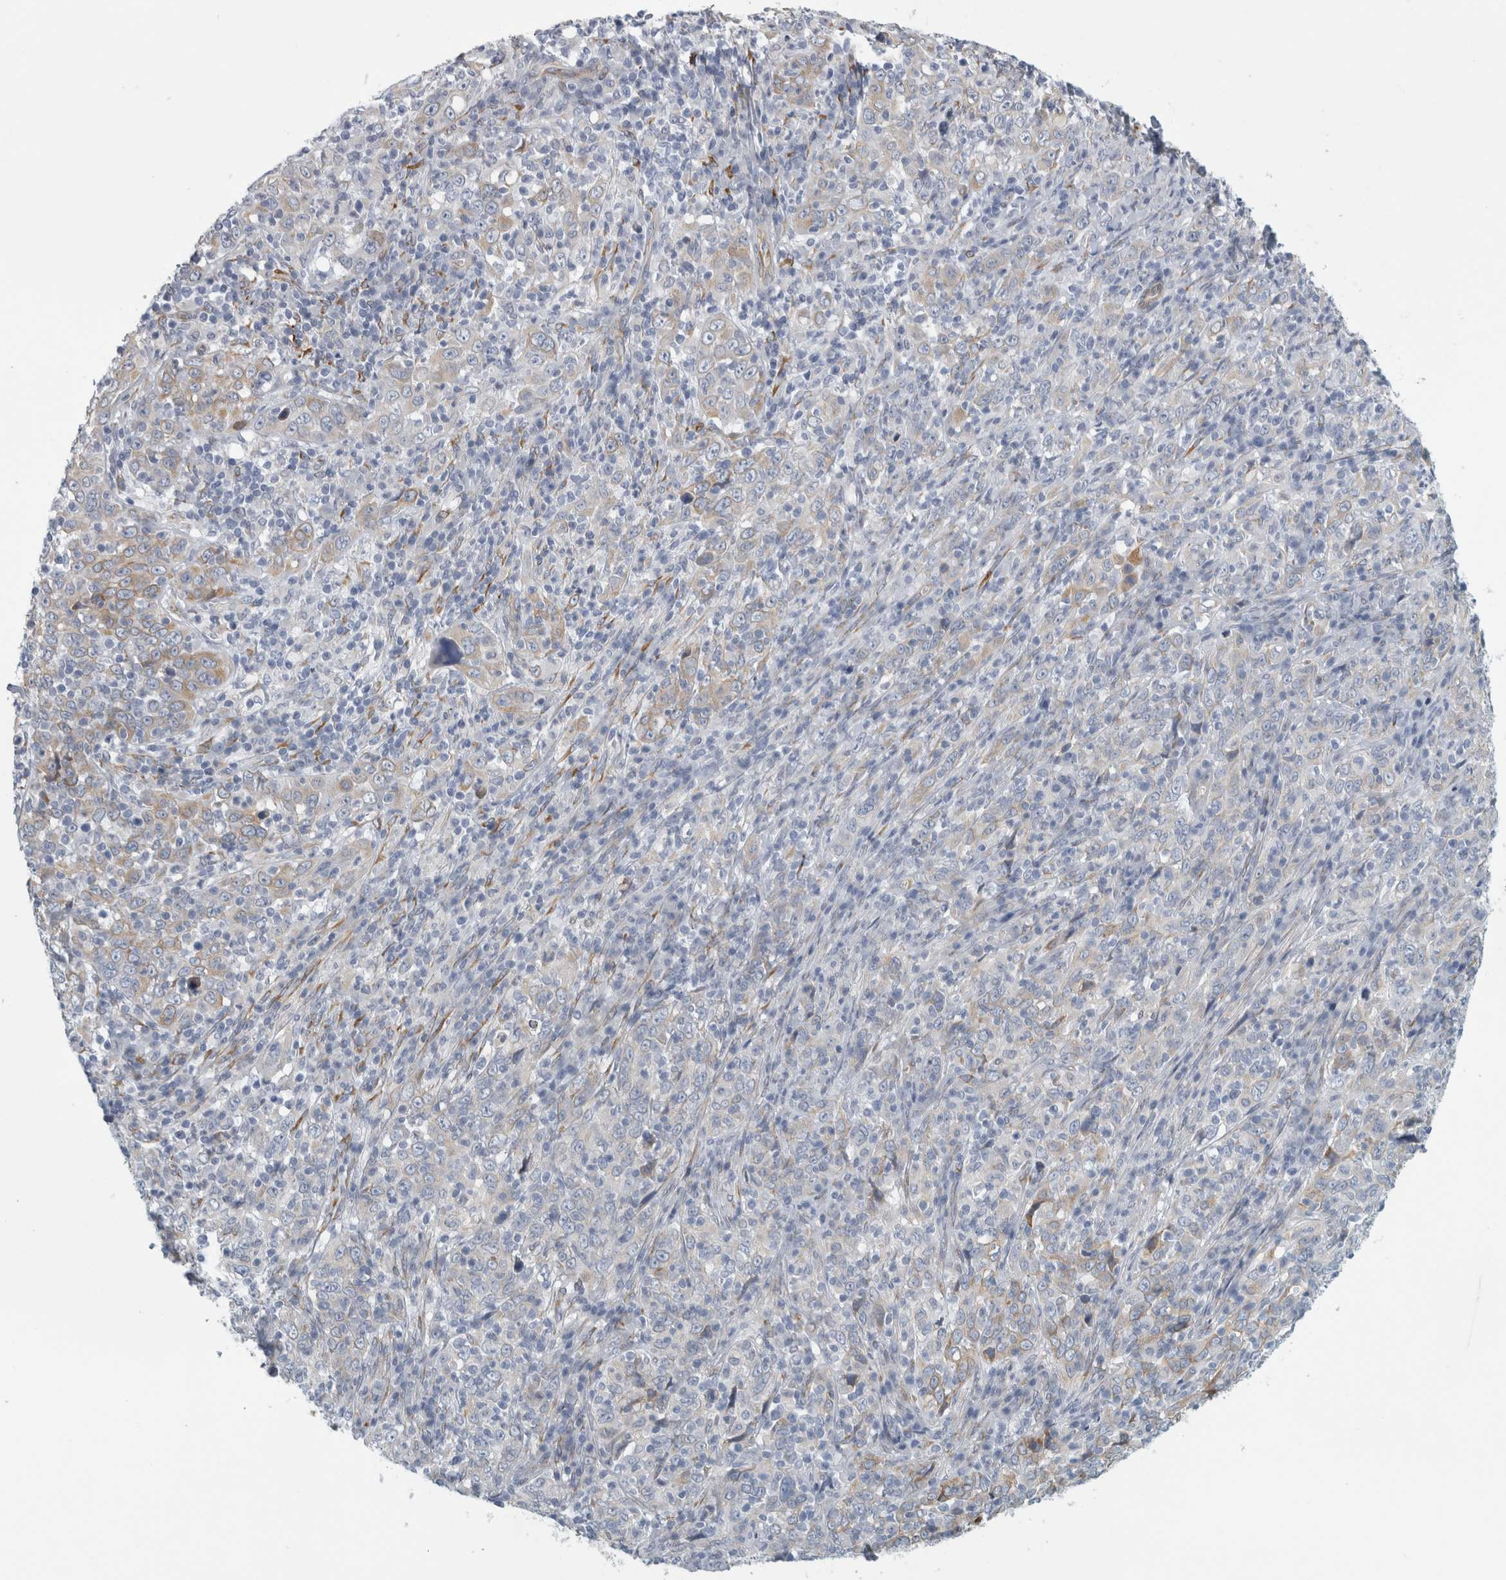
{"staining": {"intensity": "weak", "quantity": "<25%", "location": "cytoplasmic/membranous"}, "tissue": "cervical cancer", "cell_type": "Tumor cells", "image_type": "cancer", "snomed": [{"axis": "morphology", "description": "Squamous cell carcinoma, NOS"}, {"axis": "topography", "description": "Cervix"}], "caption": "High magnification brightfield microscopy of squamous cell carcinoma (cervical) stained with DAB (brown) and counterstained with hematoxylin (blue): tumor cells show no significant staining. The staining is performed using DAB brown chromogen with nuclei counter-stained in using hematoxylin.", "gene": "B3GNT3", "patient": {"sex": "female", "age": 46}}